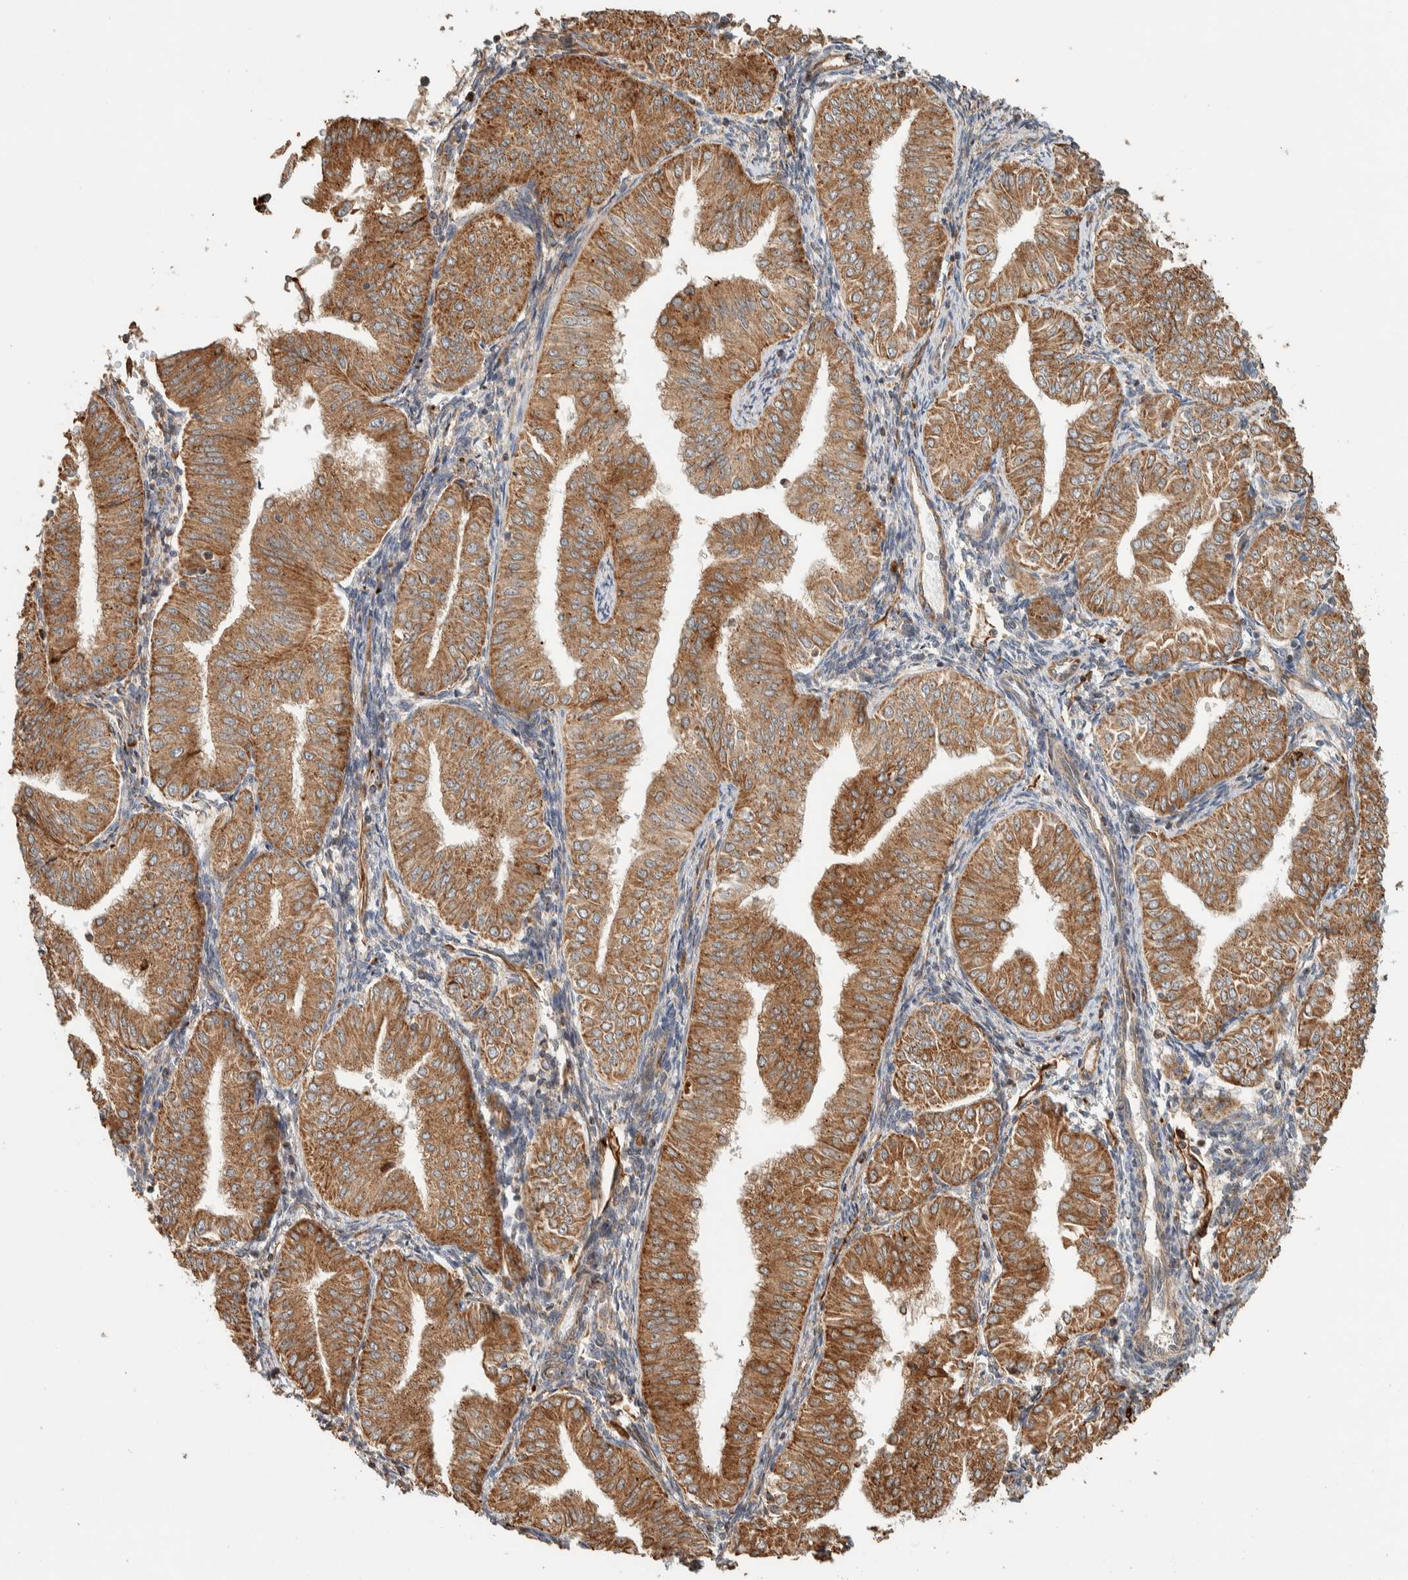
{"staining": {"intensity": "moderate", "quantity": ">75%", "location": "cytoplasmic/membranous"}, "tissue": "endometrial cancer", "cell_type": "Tumor cells", "image_type": "cancer", "snomed": [{"axis": "morphology", "description": "Normal tissue, NOS"}, {"axis": "morphology", "description": "Adenocarcinoma, NOS"}, {"axis": "topography", "description": "Endometrium"}], "caption": "A brown stain highlights moderate cytoplasmic/membranous positivity of a protein in human endometrial cancer tumor cells. The staining was performed using DAB (3,3'-diaminobenzidine), with brown indicating positive protein expression. Nuclei are stained blue with hematoxylin.", "gene": "KIF9", "patient": {"sex": "female", "age": 53}}